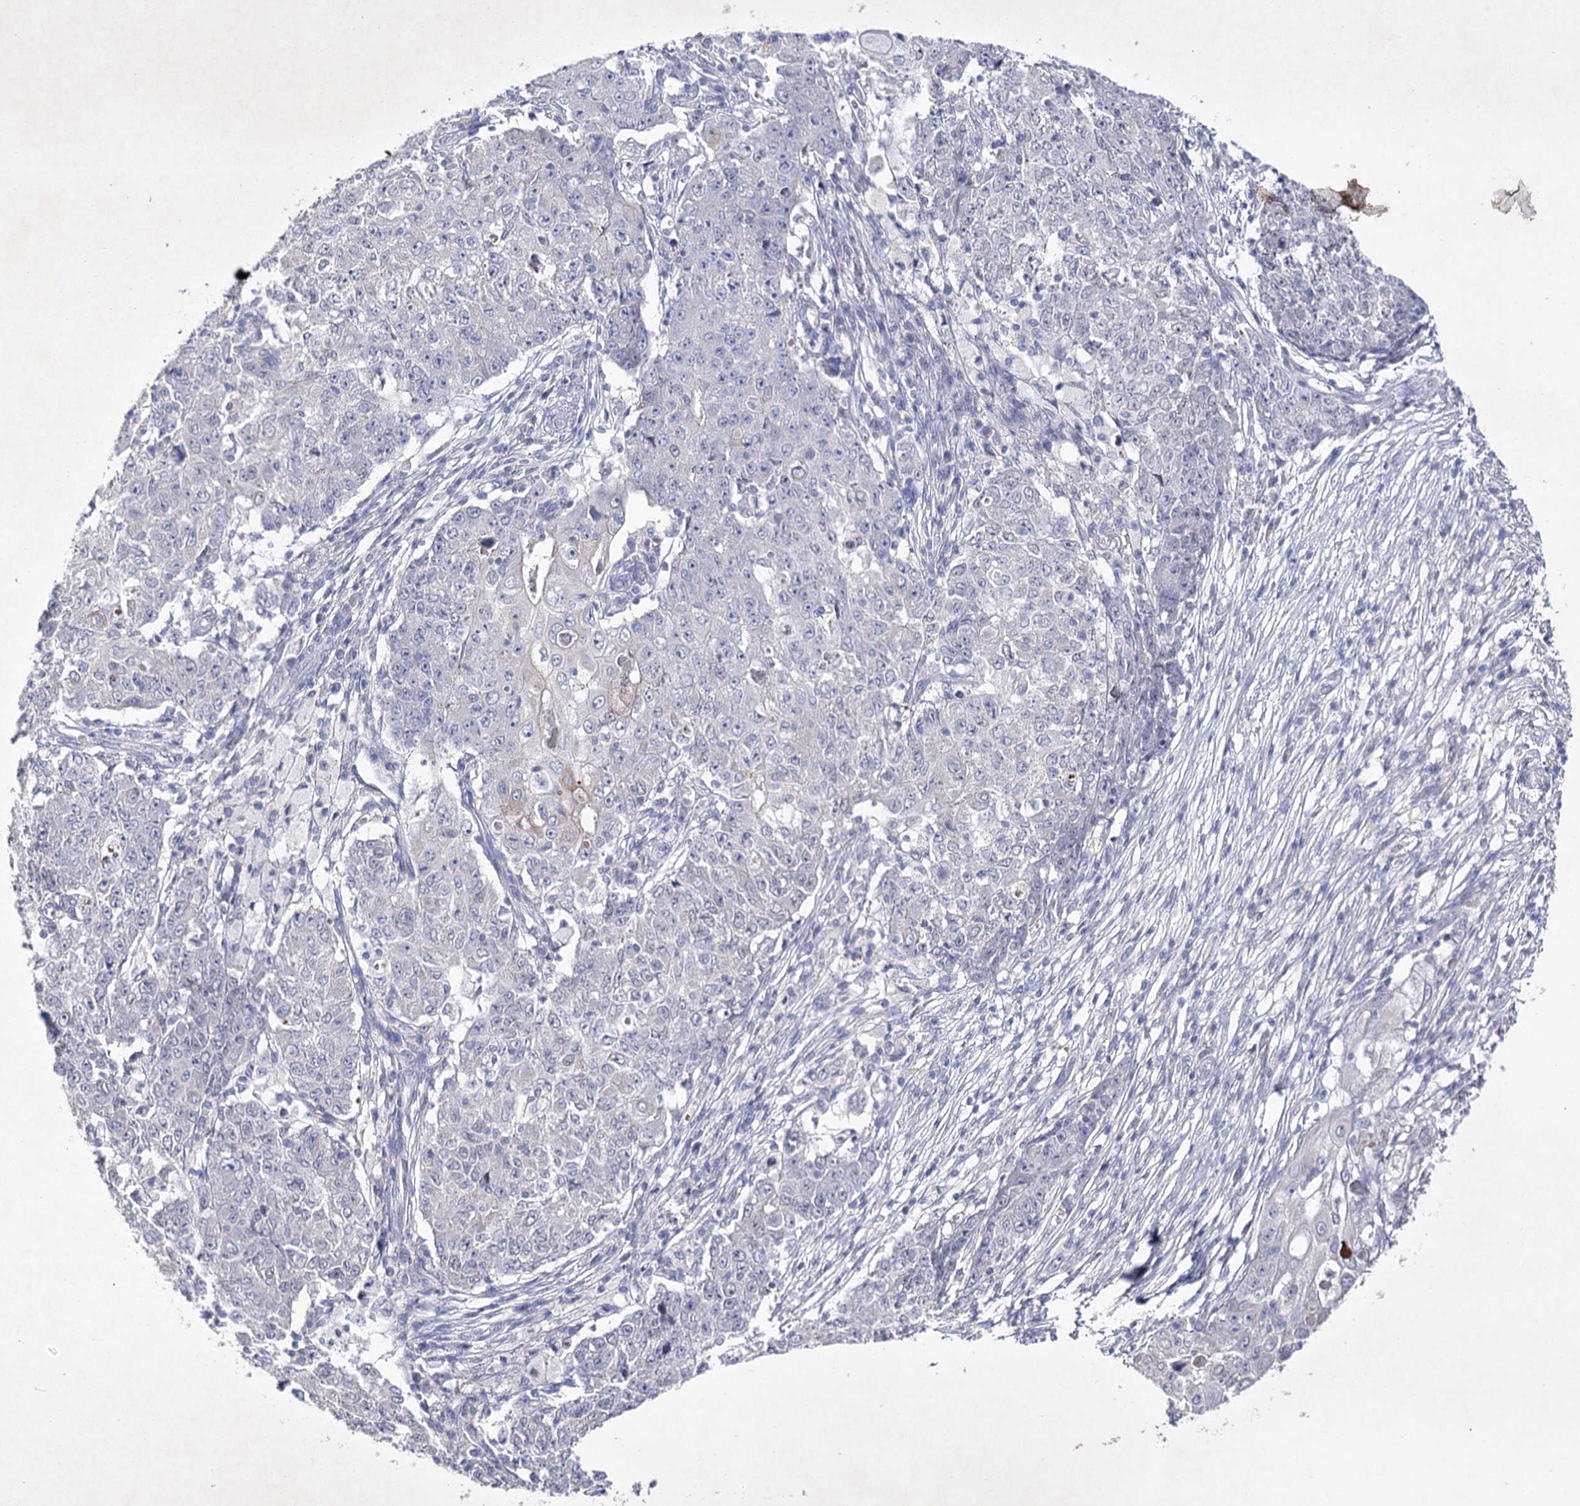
{"staining": {"intensity": "negative", "quantity": "none", "location": "none"}, "tissue": "ovarian cancer", "cell_type": "Tumor cells", "image_type": "cancer", "snomed": [{"axis": "morphology", "description": "Carcinoma, endometroid"}, {"axis": "topography", "description": "Ovary"}], "caption": "A histopathology image of ovarian cancer (endometroid carcinoma) stained for a protein displays no brown staining in tumor cells.", "gene": "COX15", "patient": {"sex": "female", "age": 42}}